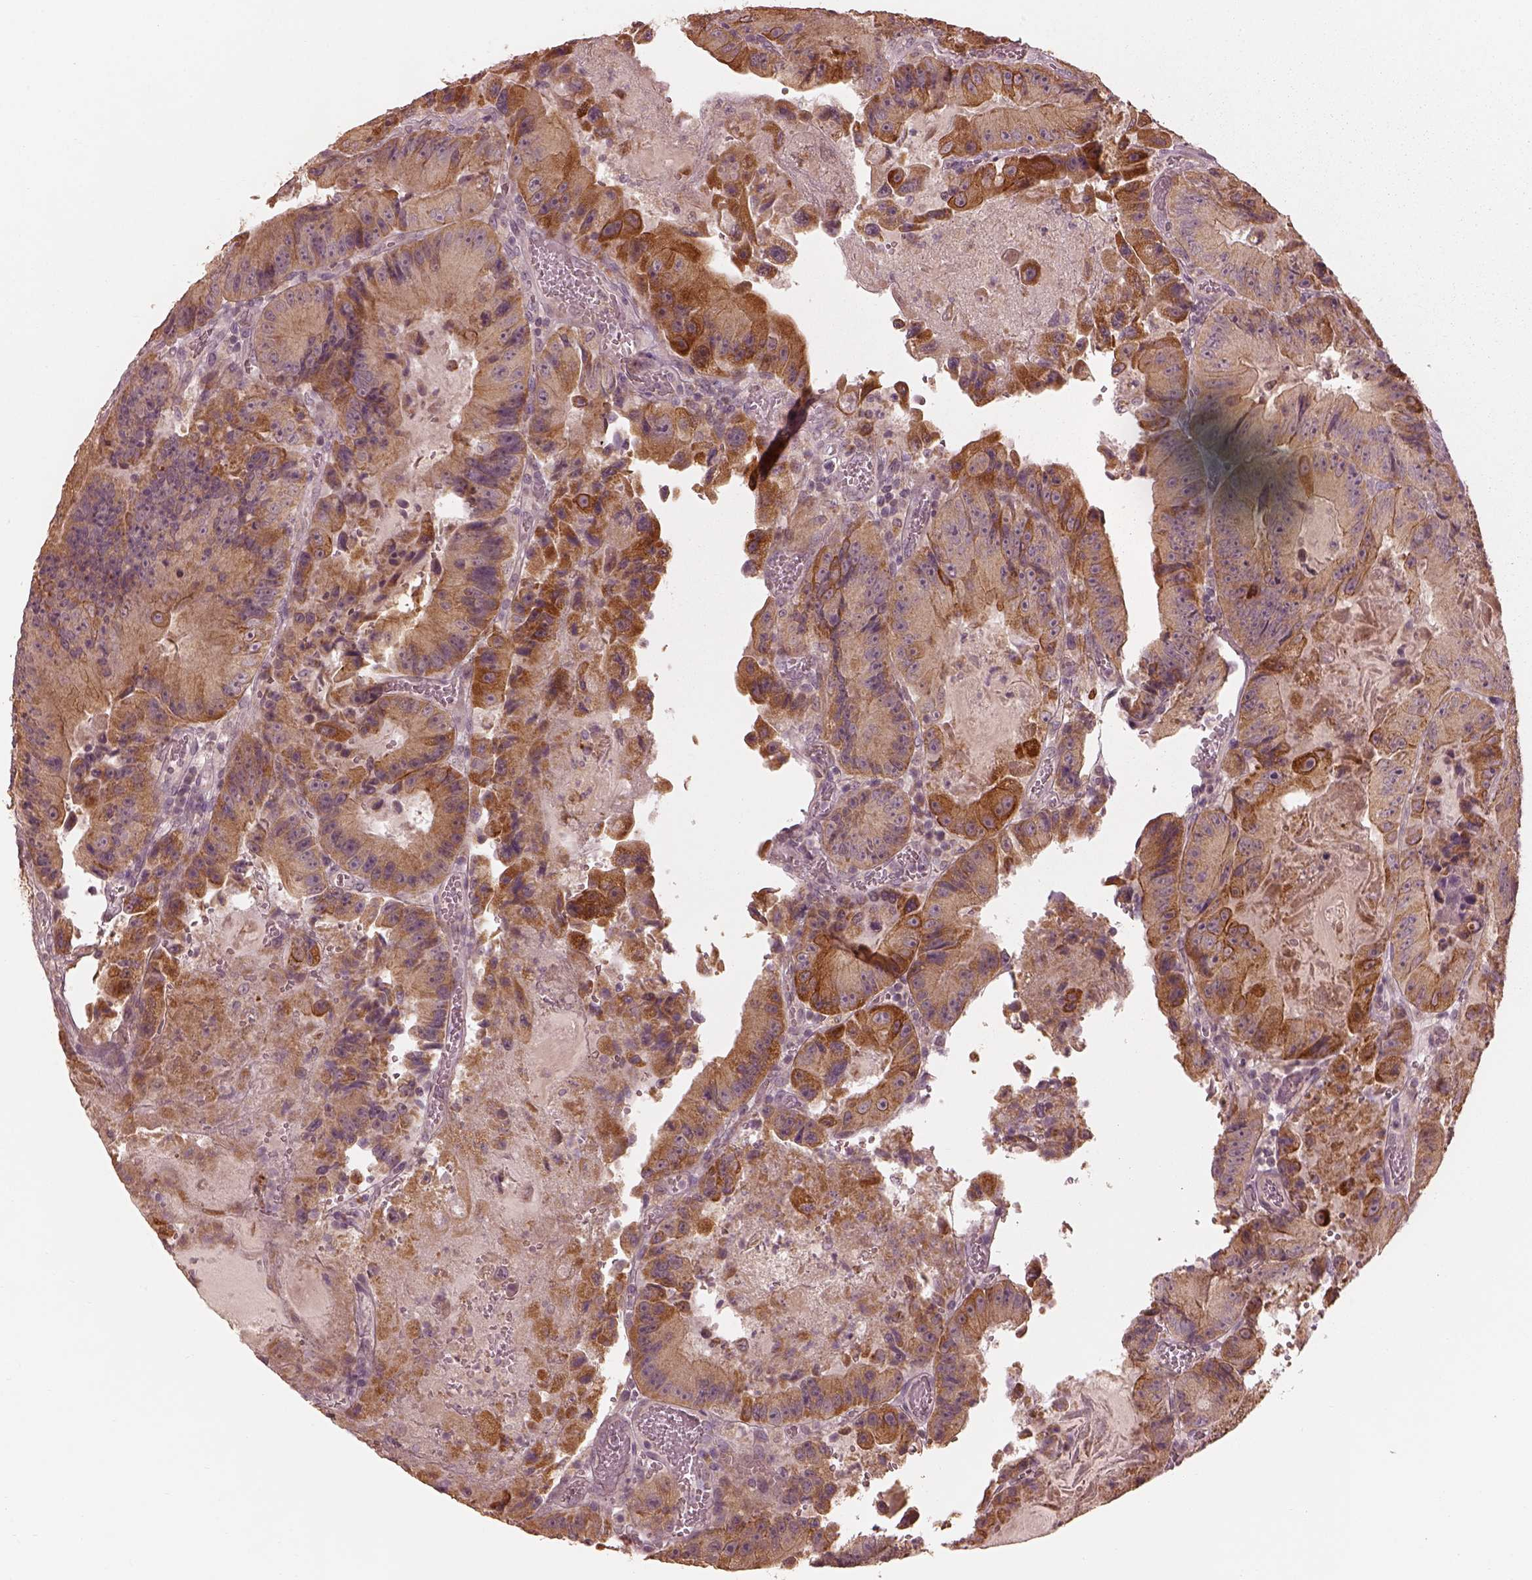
{"staining": {"intensity": "moderate", "quantity": "<25%", "location": "cytoplasmic/membranous"}, "tissue": "colorectal cancer", "cell_type": "Tumor cells", "image_type": "cancer", "snomed": [{"axis": "morphology", "description": "Adenocarcinoma, NOS"}, {"axis": "topography", "description": "Colon"}], "caption": "Immunohistochemical staining of human colorectal adenocarcinoma reveals low levels of moderate cytoplasmic/membranous positivity in approximately <25% of tumor cells.", "gene": "SLC25A46", "patient": {"sex": "female", "age": 86}}